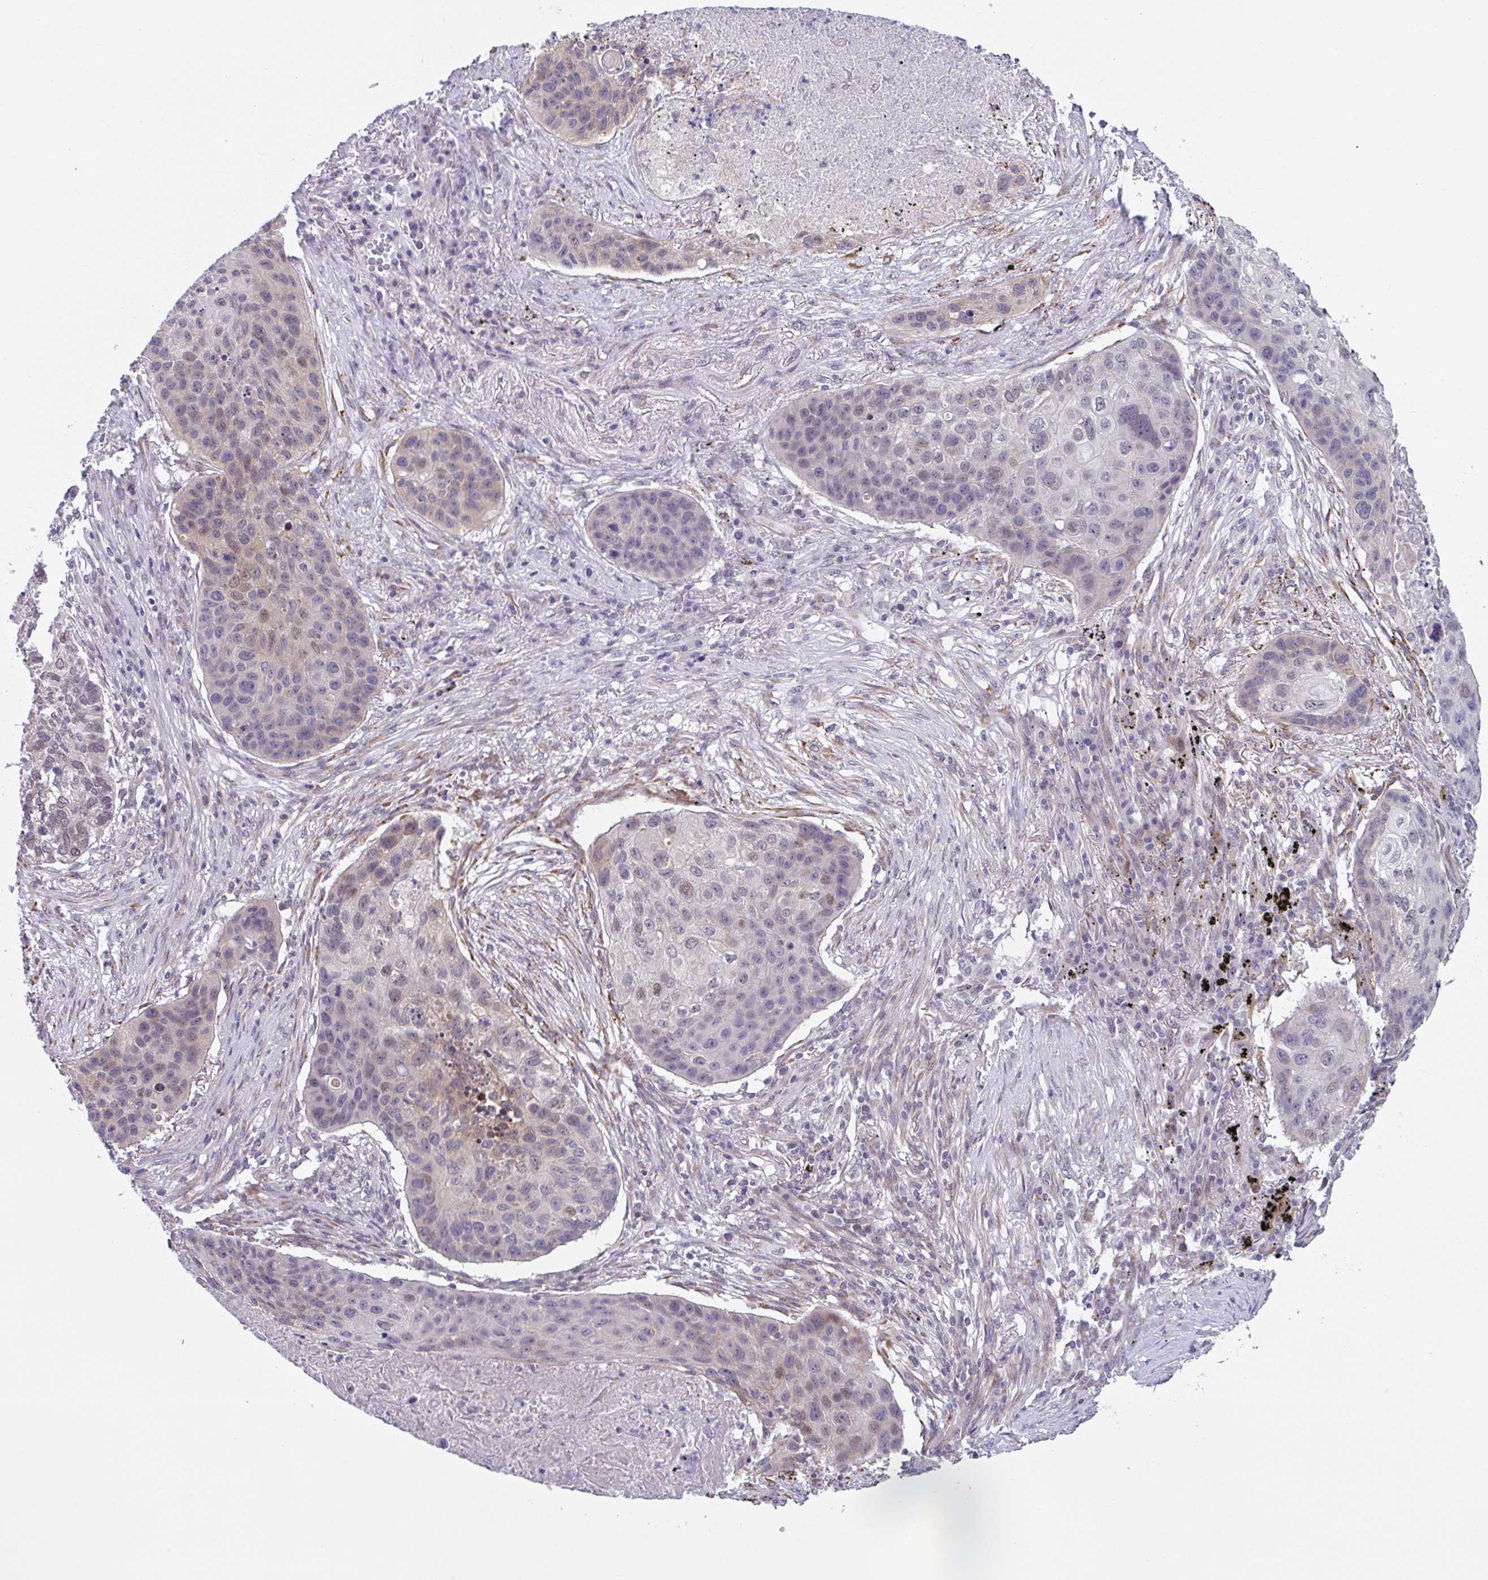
{"staining": {"intensity": "moderate", "quantity": "<25%", "location": "cytoplasmic/membranous,nuclear"}, "tissue": "lung cancer", "cell_type": "Tumor cells", "image_type": "cancer", "snomed": [{"axis": "morphology", "description": "Squamous cell carcinoma, NOS"}, {"axis": "topography", "description": "Lung"}], "caption": "The photomicrograph exhibits immunohistochemical staining of lung cancer. There is moderate cytoplasmic/membranous and nuclear positivity is seen in about <25% of tumor cells.", "gene": "RBM18", "patient": {"sex": "female", "age": 63}}